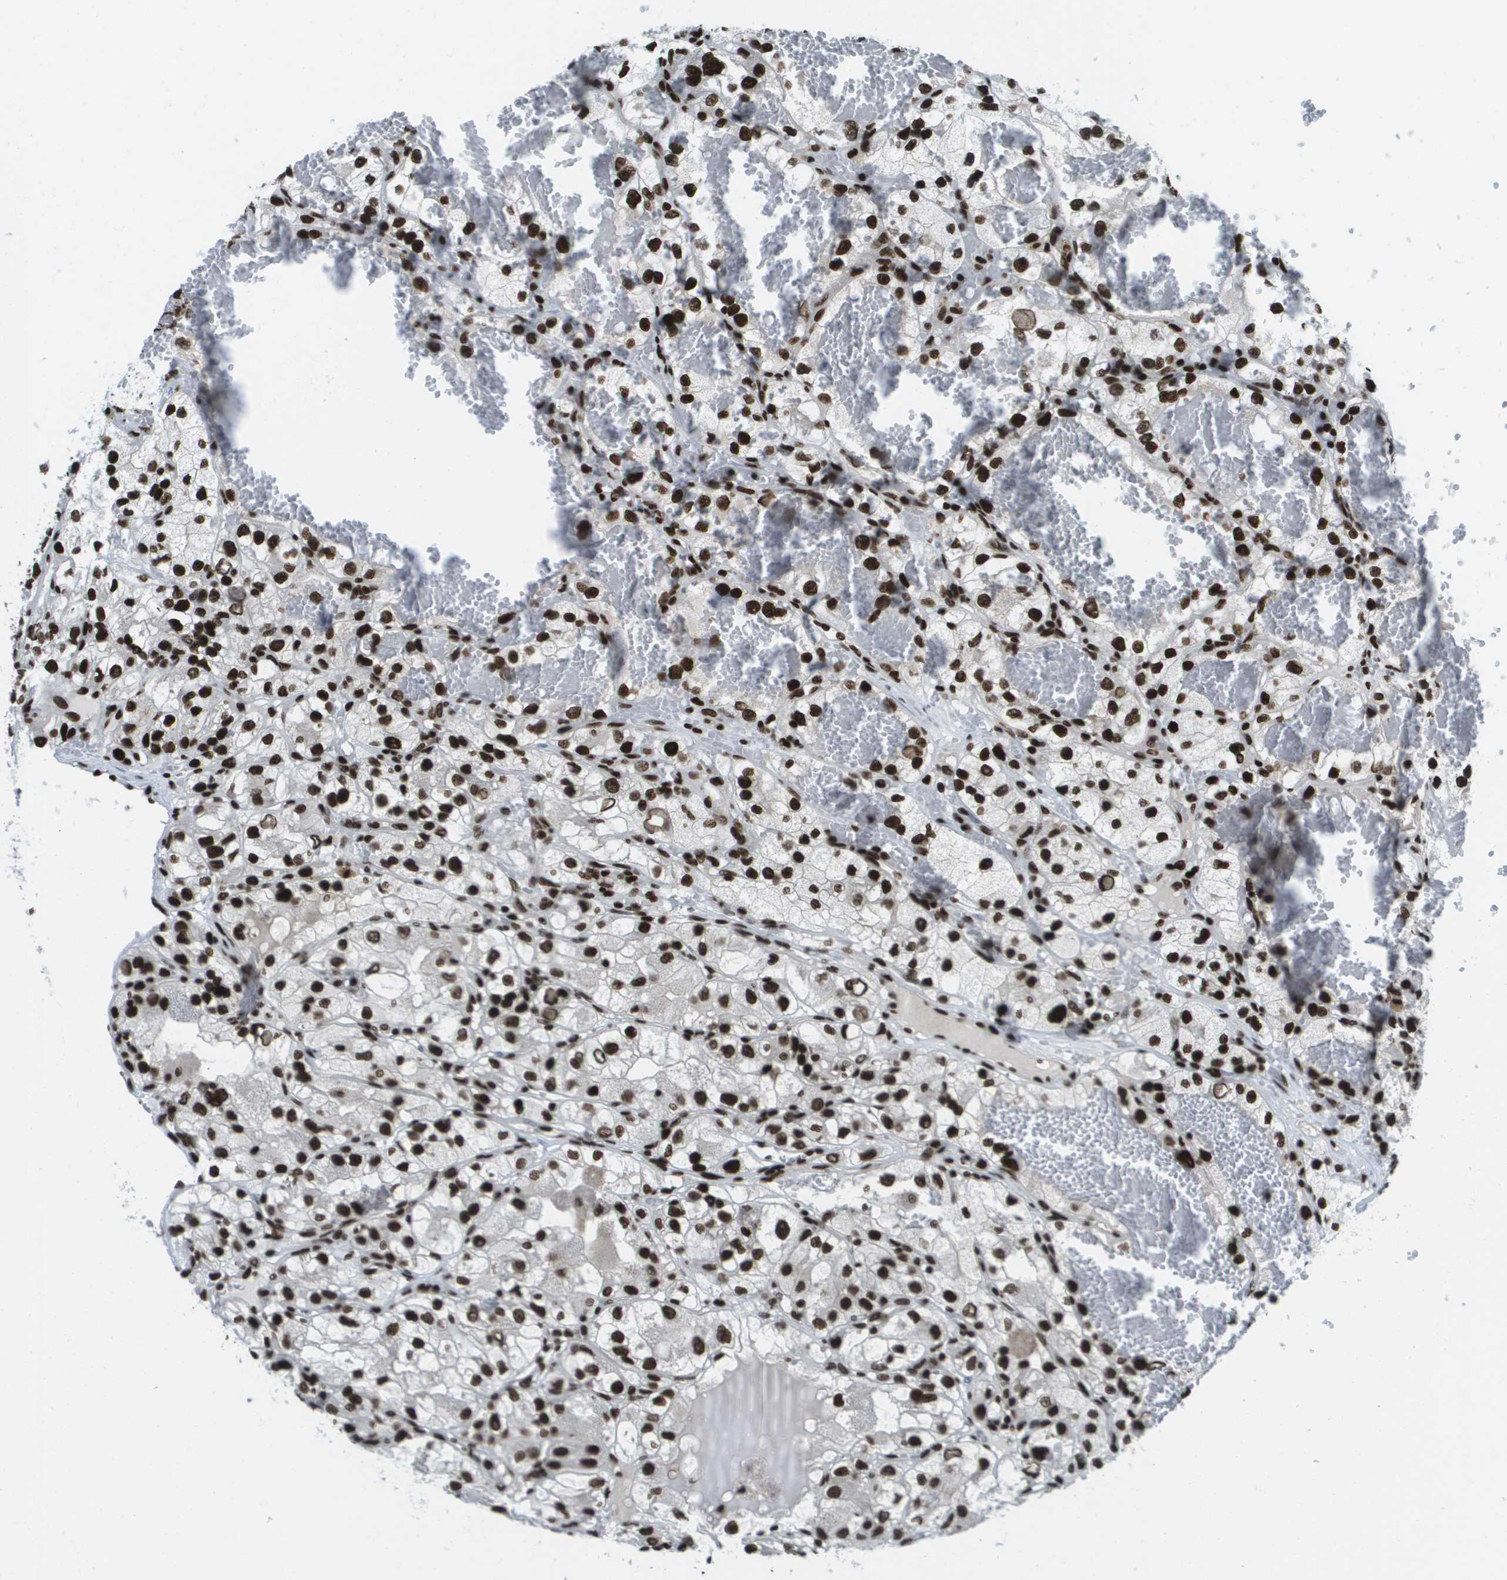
{"staining": {"intensity": "strong", "quantity": ">75%", "location": "nuclear"}, "tissue": "renal cancer", "cell_type": "Tumor cells", "image_type": "cancer", "snomed": [{"axis": "morphology", "description": "Adenocarcinoma, NOS"}, {"axis": "topography", "description": "Kidney"}], "caption": "An image of human renal cancer (adenocarcinoma) stained for a protein displays strong nuclear brown staining in tumor cells.", "gene": "GLYR1", "patient": {"sex": "female", "age": 57}}